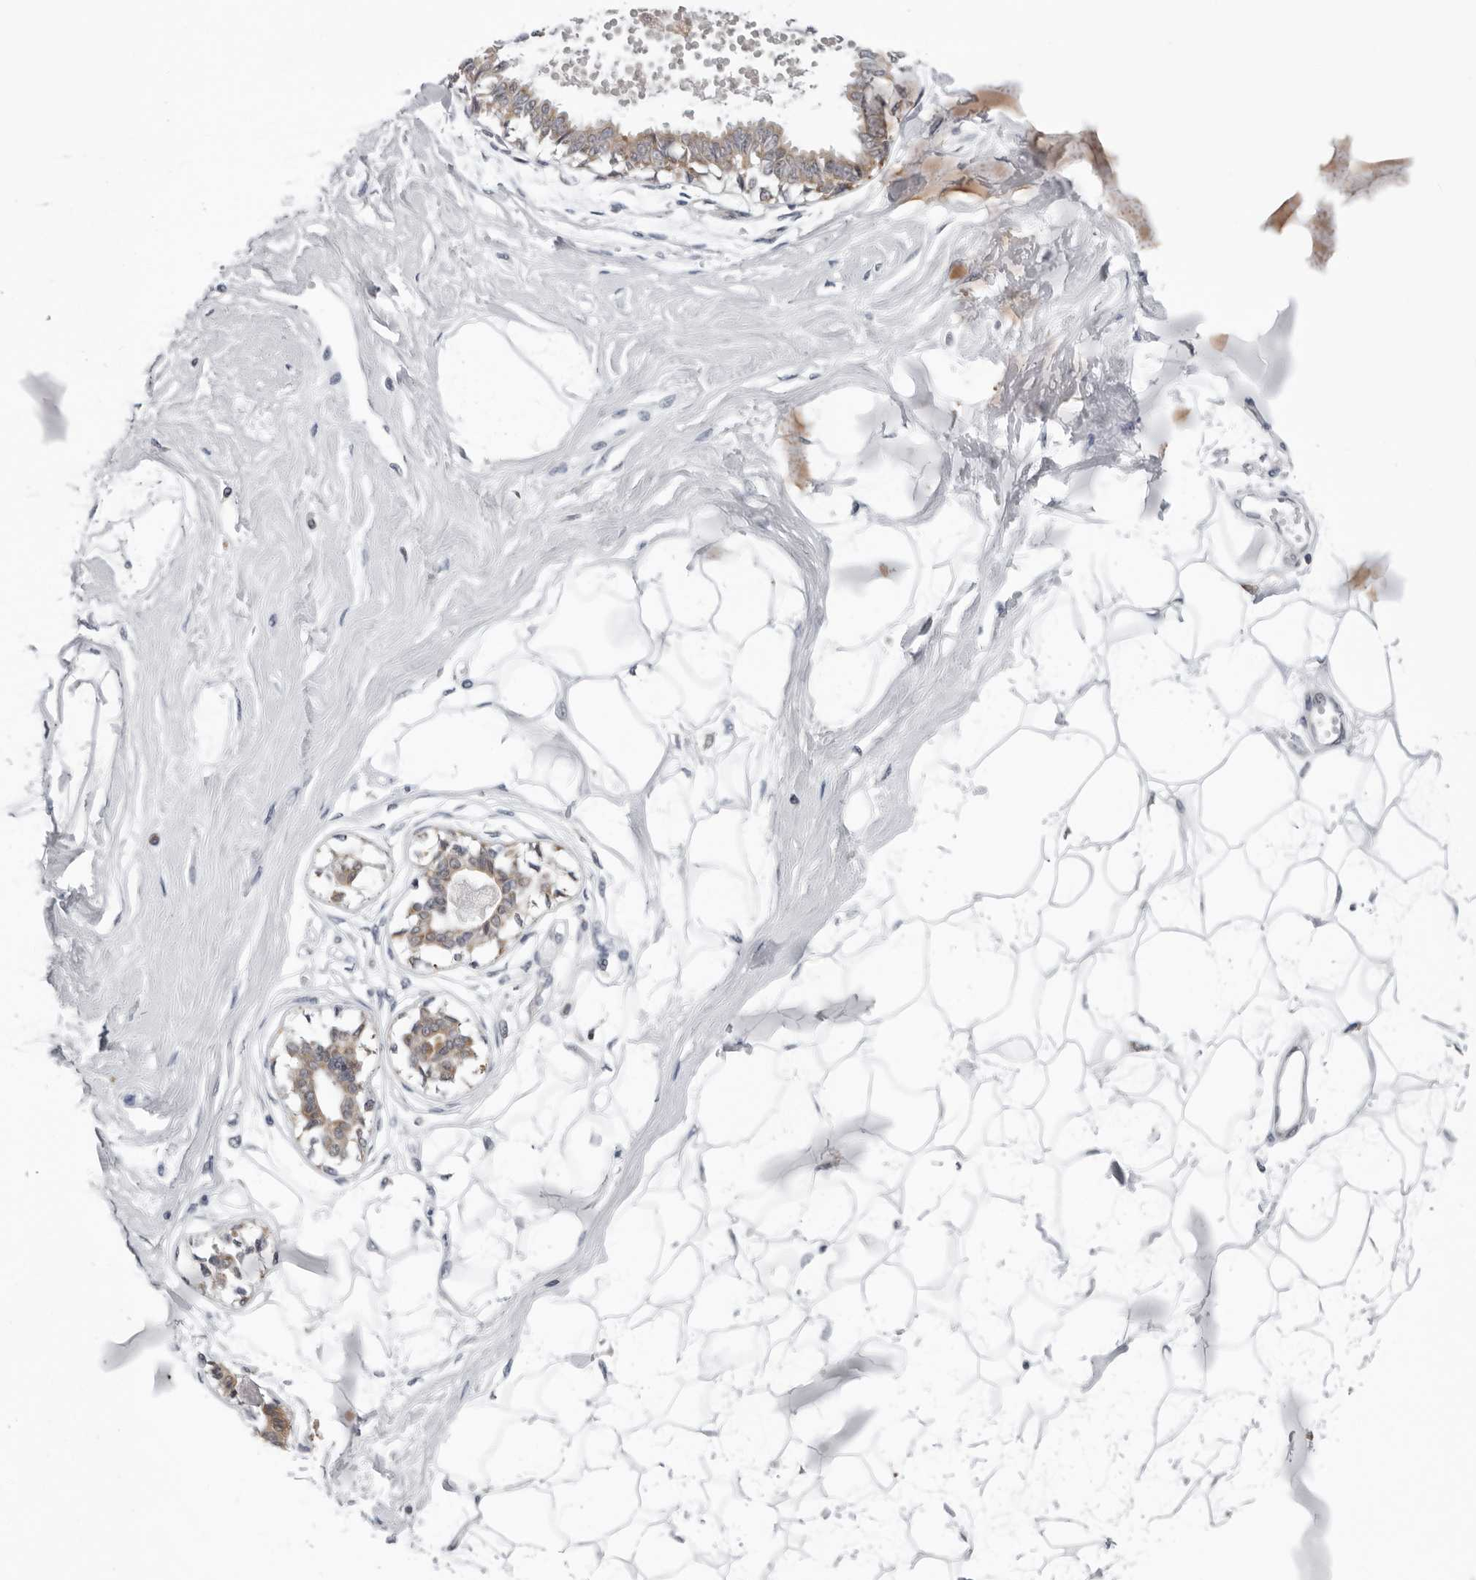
{"staining": {"intensity": "negative", "quantity": "none", "location": "none"}, "tissue": "breast", "cell_type": "Adipocytes", "image_type": "normal", "snomed": [{"axis": "morphology", "description": "Normal tissue, NOS"}, {"axis": "topography", "description": "Breast"}], "caption": "Immunohistochemistry of unremarkable breast demonstrates no positivity in adipocytes. (DAB immunohistochemistry (IHC) with hematoxylin counter stain).", "gene": "CPT2", "patient": {"sex": "female", "age": 45}}